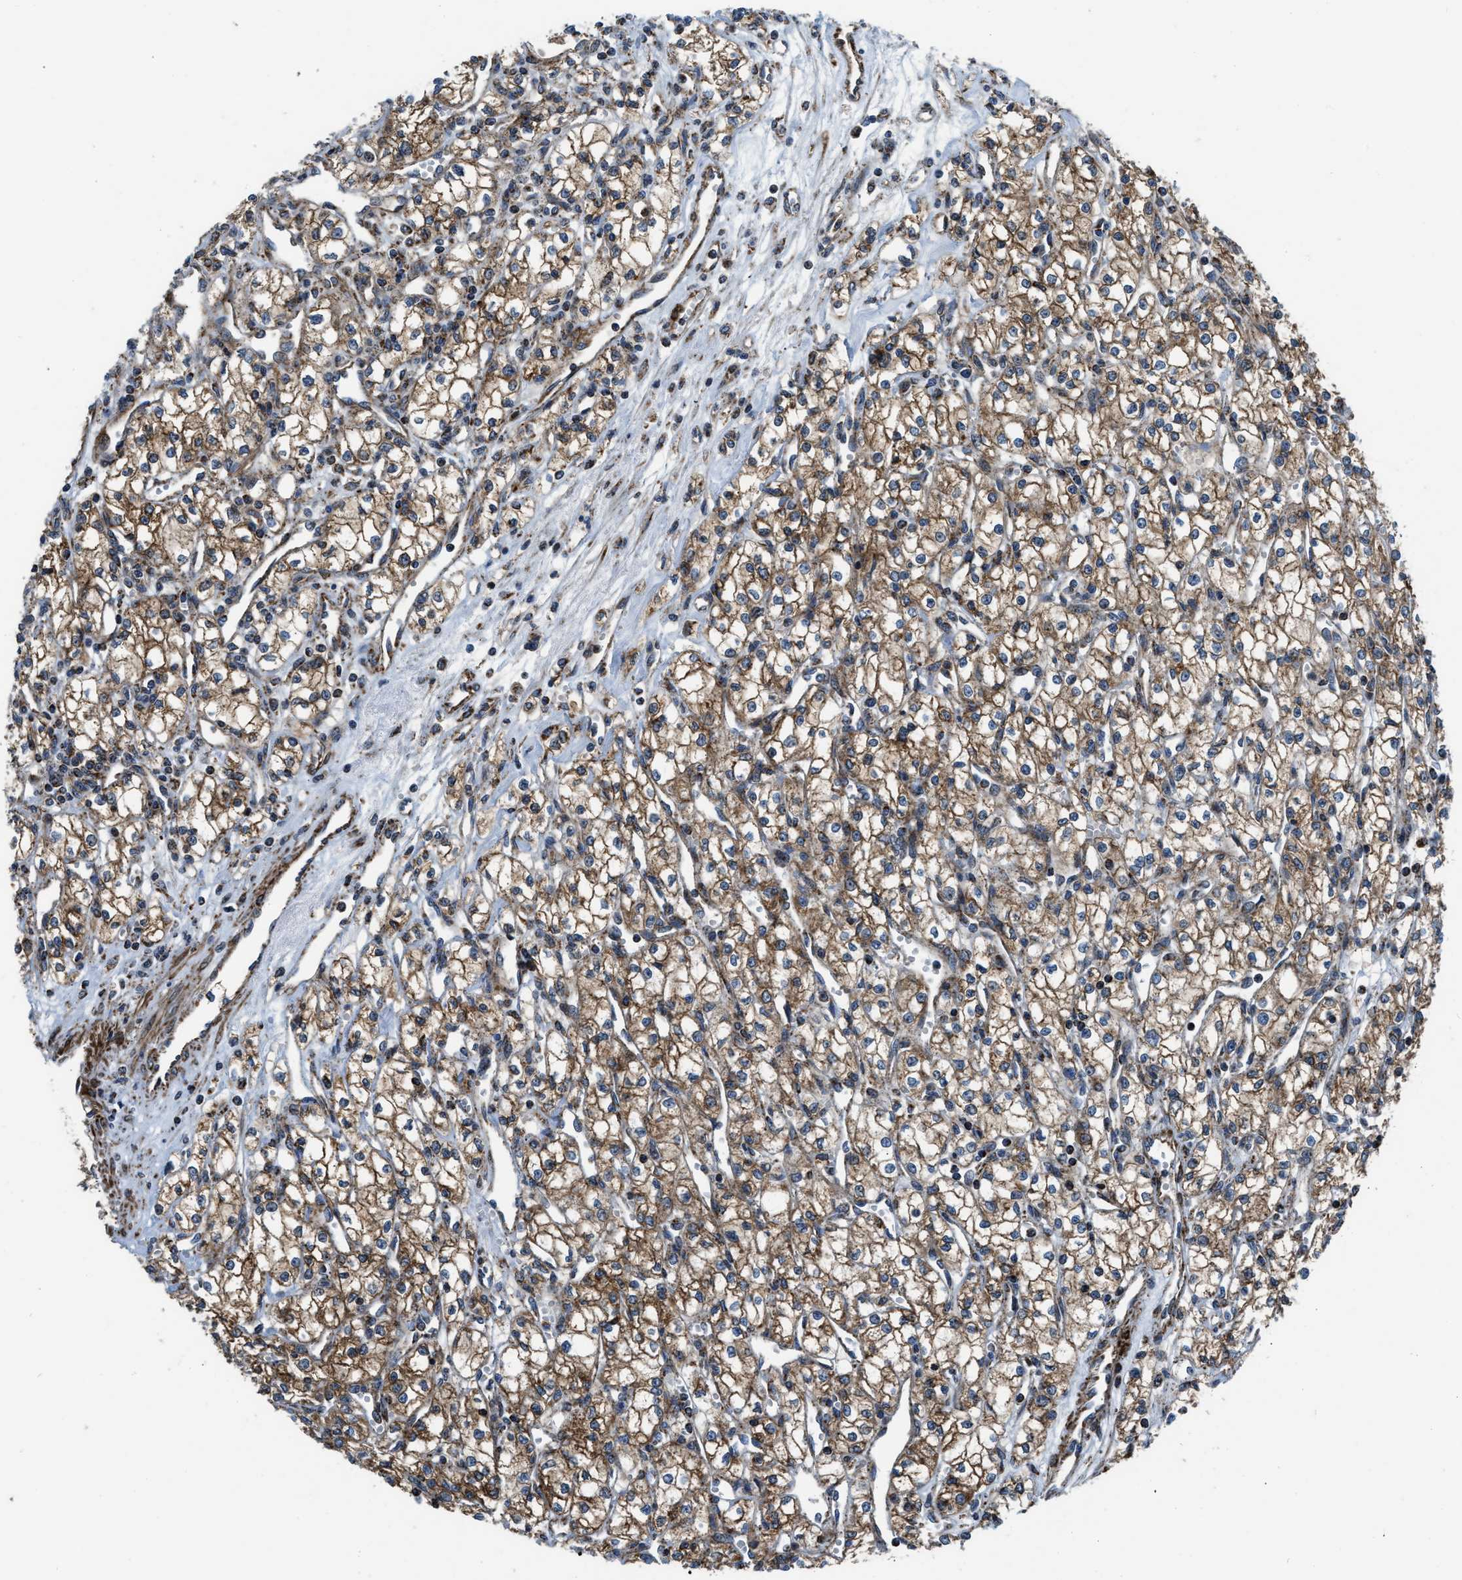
{"staining": {"intensity": "moderate", "quantity": ">75%", "location": "cytoplasmic/membranous"}, "tissue": "renal cancer", "cell_type": "Tumor cells", "image_type": "cancer", "snomed": [{"axis": "morphology", "description": "Adenocarcinoma, NOS"}, {"axis": "topography", "description": "Kidney"}], "caption": "About >75% of tumor cells in human renal cancer reveal moderate cytoplasmic/membranous protein staining as visualized by brown immunohistochemical staining.", "gene": "GSDME", "patient": {"sex": "male", "age": 59}}